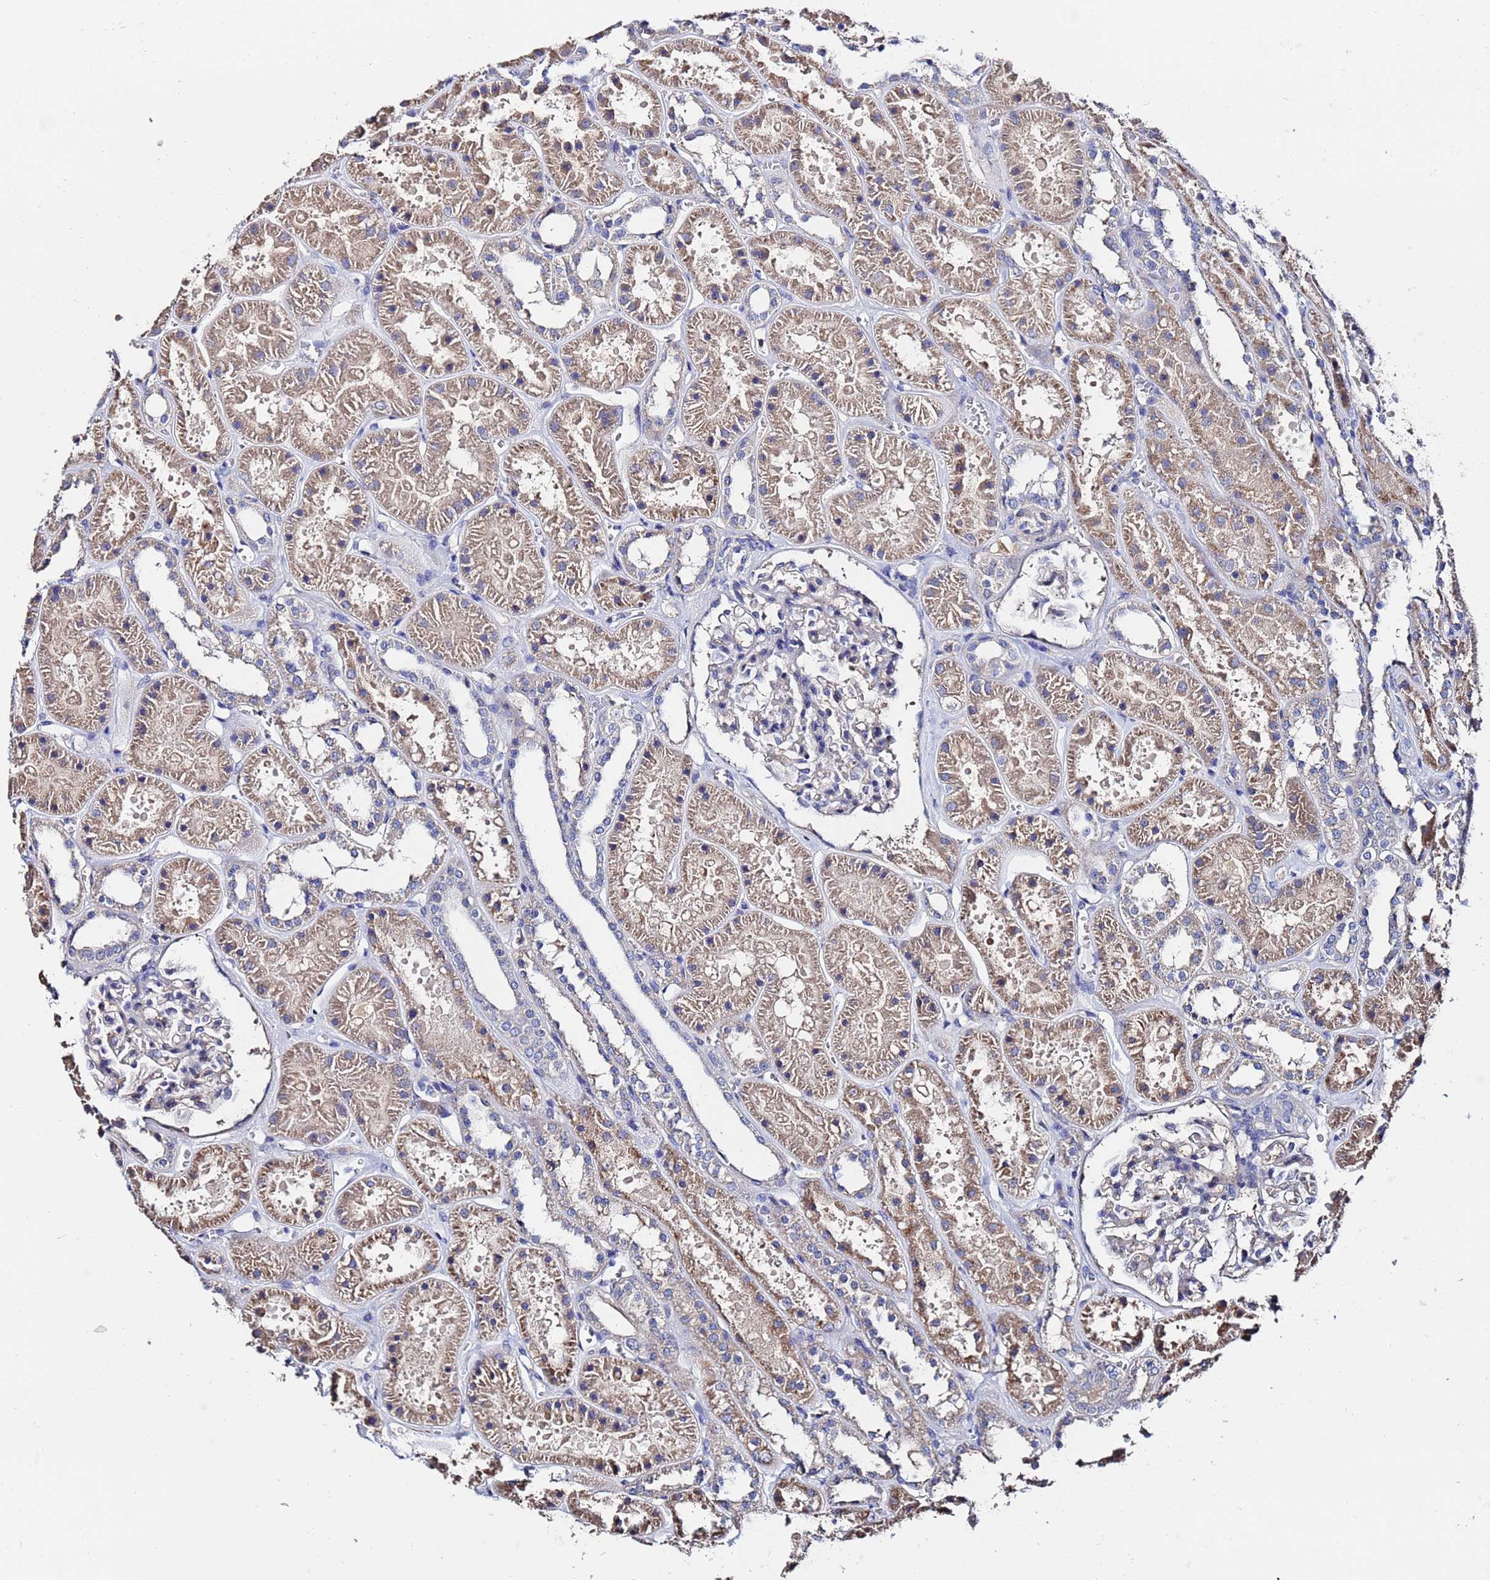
{"staining": {"intensity": "negative", "quantity": "none", "location": "none"}, "tissue": "kidney", "cell_type": "Cells in glomeruli", "image_type": "normal", "snomed": [{"axis": "morphology", "description": "Normal tissue, NOS"}, {"axis": "topography", "description": "Kidney"}], "caption": "Kidney stained for a protein using immunohistochemistry (IHC) reveals no staining cells in glomeruli.", "gene": "TCP10L", "patient": {"sex": "female", "age": 41}}